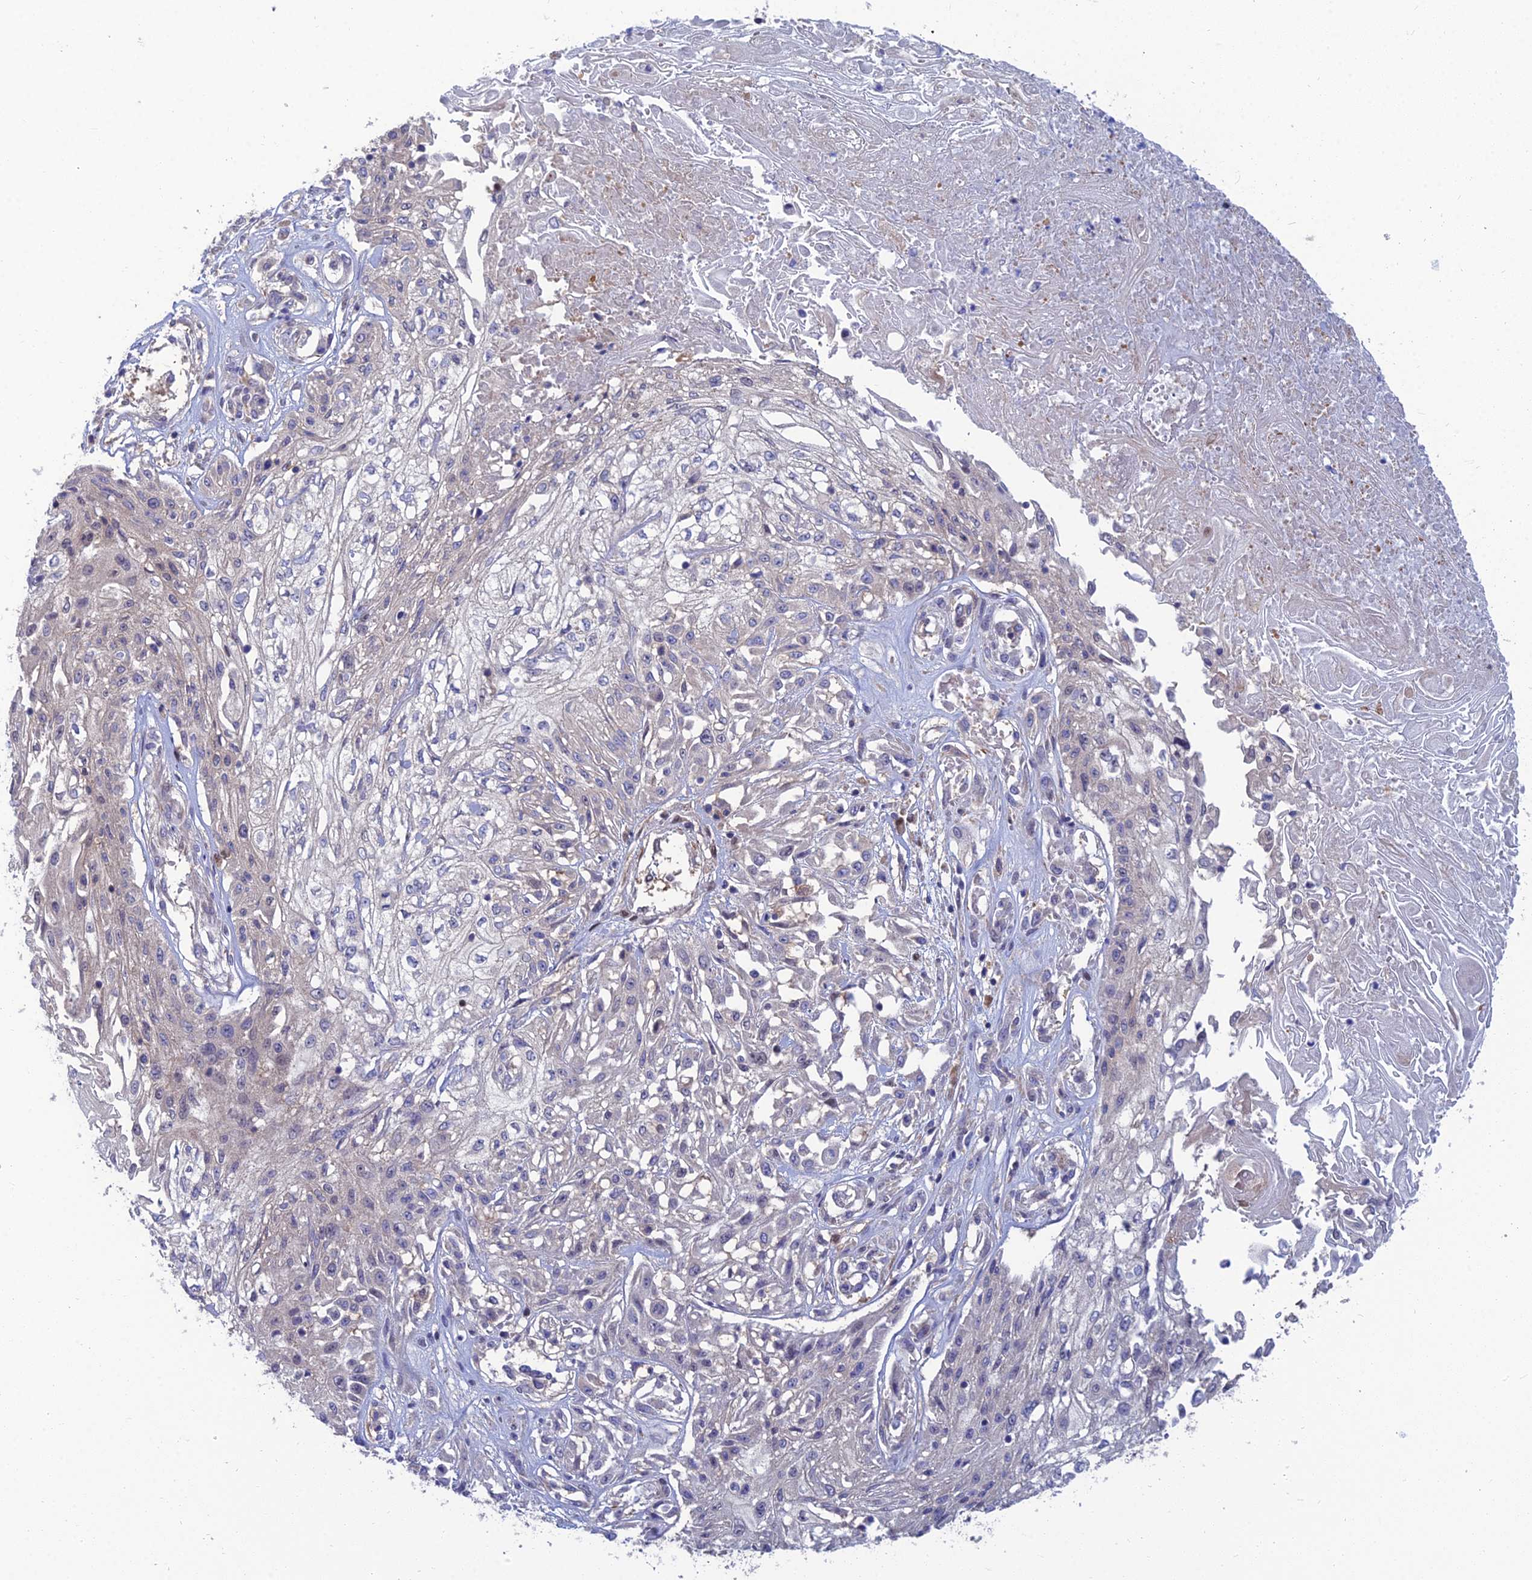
{"staining": {"intensity": "negative", "quantity": "none", "location": "none"}, "tissue": "skin cancer", "cell_type": "Tumor cells", "image_type": "cancer", "snomed": [{"axis": "morphology", "description": "Squamous cell carcinoma, NOS"}, {"axis": "morphology", "description": "Squamous cell carcinoma, metastatic, NOS"}, {"axis": "topography", "description": "Skin"}, {"axis": "topography", "description": "Lymph node"}], "caption": "High power microscopy photomicrograph of an immunohistochemistry micrograph of squamous cell carcinoma (skin), revealing no significant positivity in tumor cells.", "gene": "DNPEP", "patient": {"sex": "male", "age": 75}}